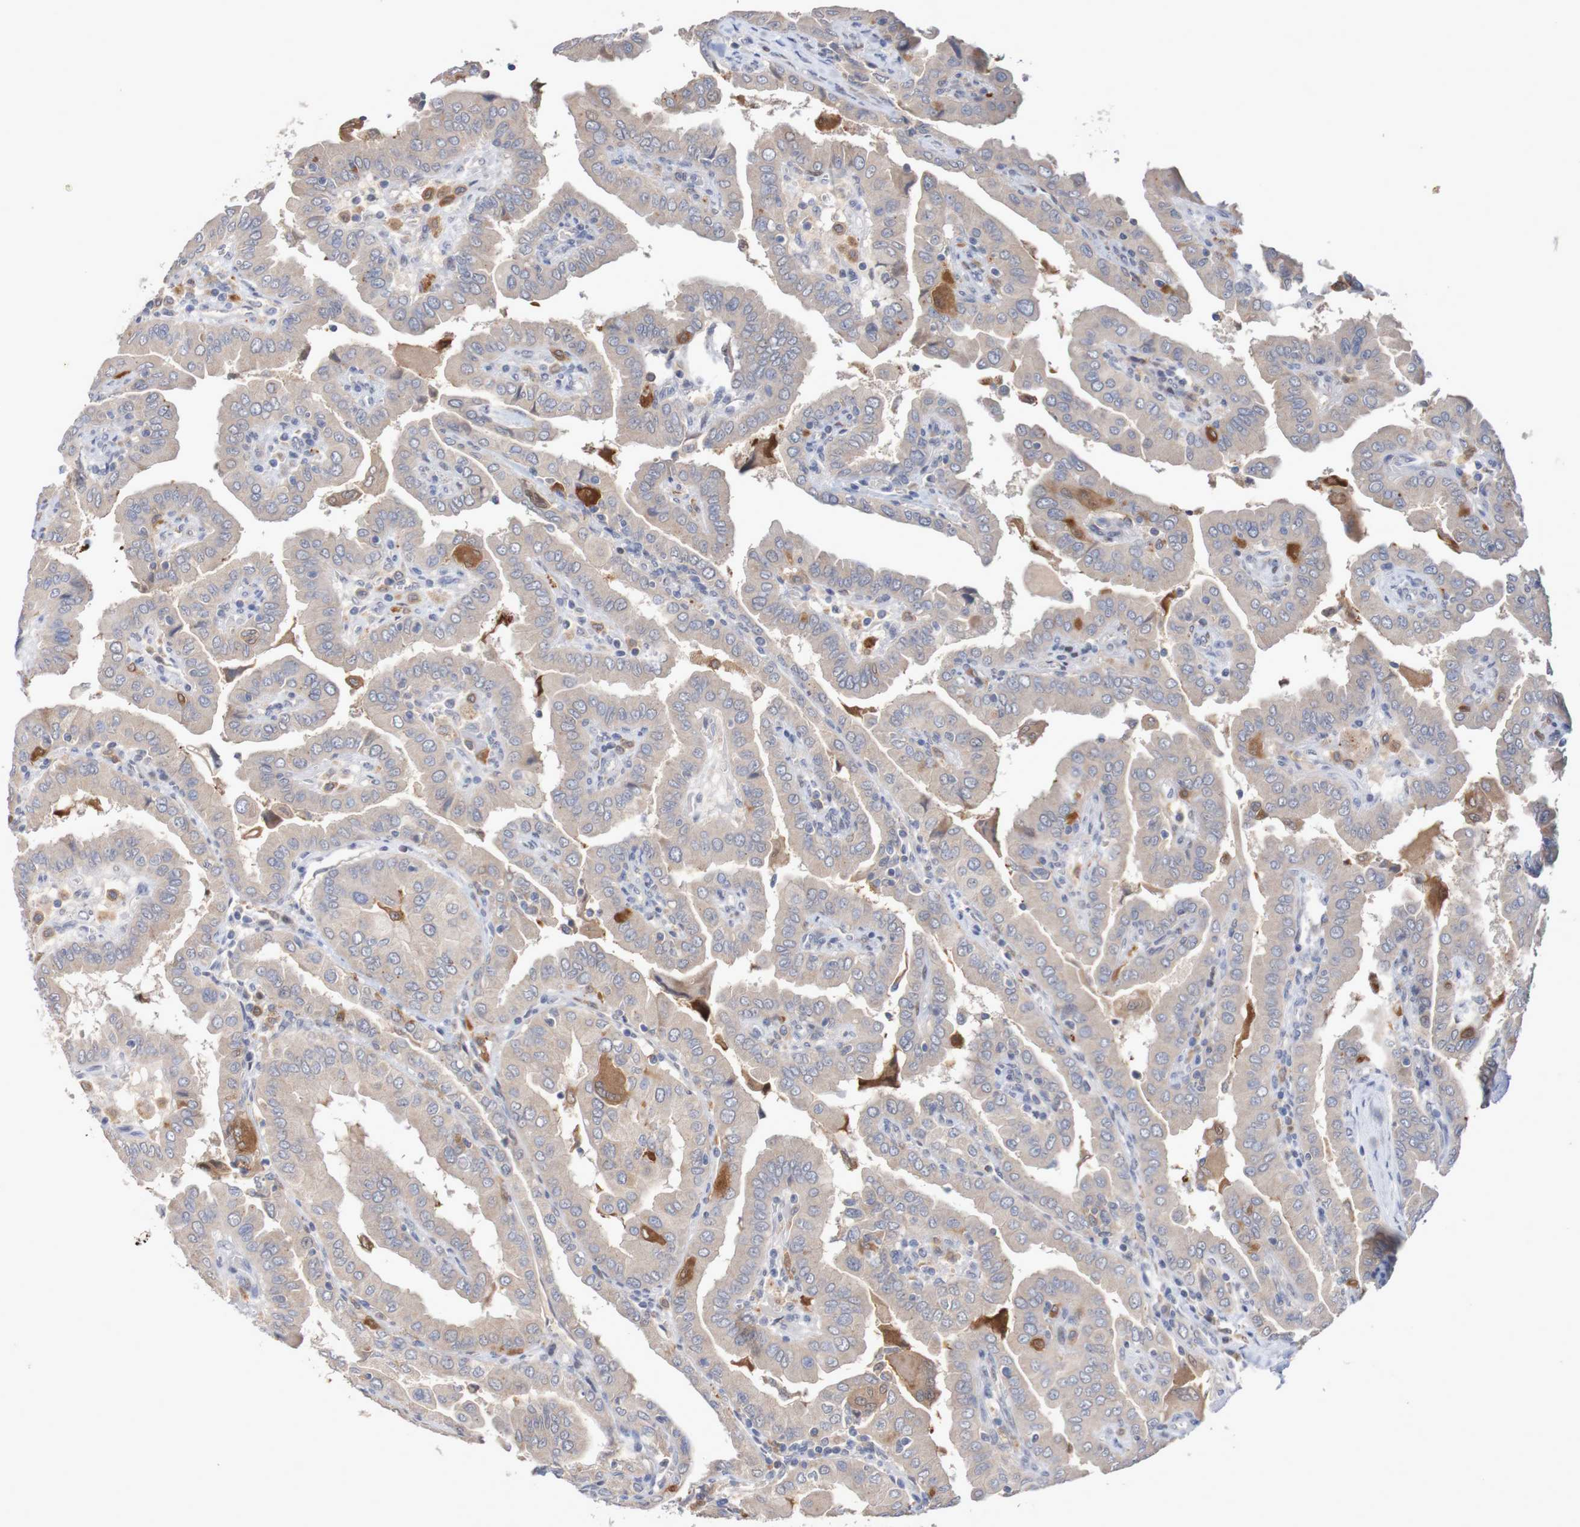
{"staining": {"intensity": "negative", "quantity": "none", "location": "none"}, "tissue": "thyroid cancer", "cell_type": "Tumor cells", "image_type": "cancer", "snomed": [{"axis": "morphology", "description": "Papillary adenocarcinoma, NOS"}, {"axis": "topography", "description": "Thyroid gland"}], "caption": "A high-resolution micrograph shows immunohistochemistry (IHC) staining of thyroid cancer, which exhibits no significant positivity in tumor cells.", "gene": "FBP2", "patient": {"sex": "male", "age": 33}}